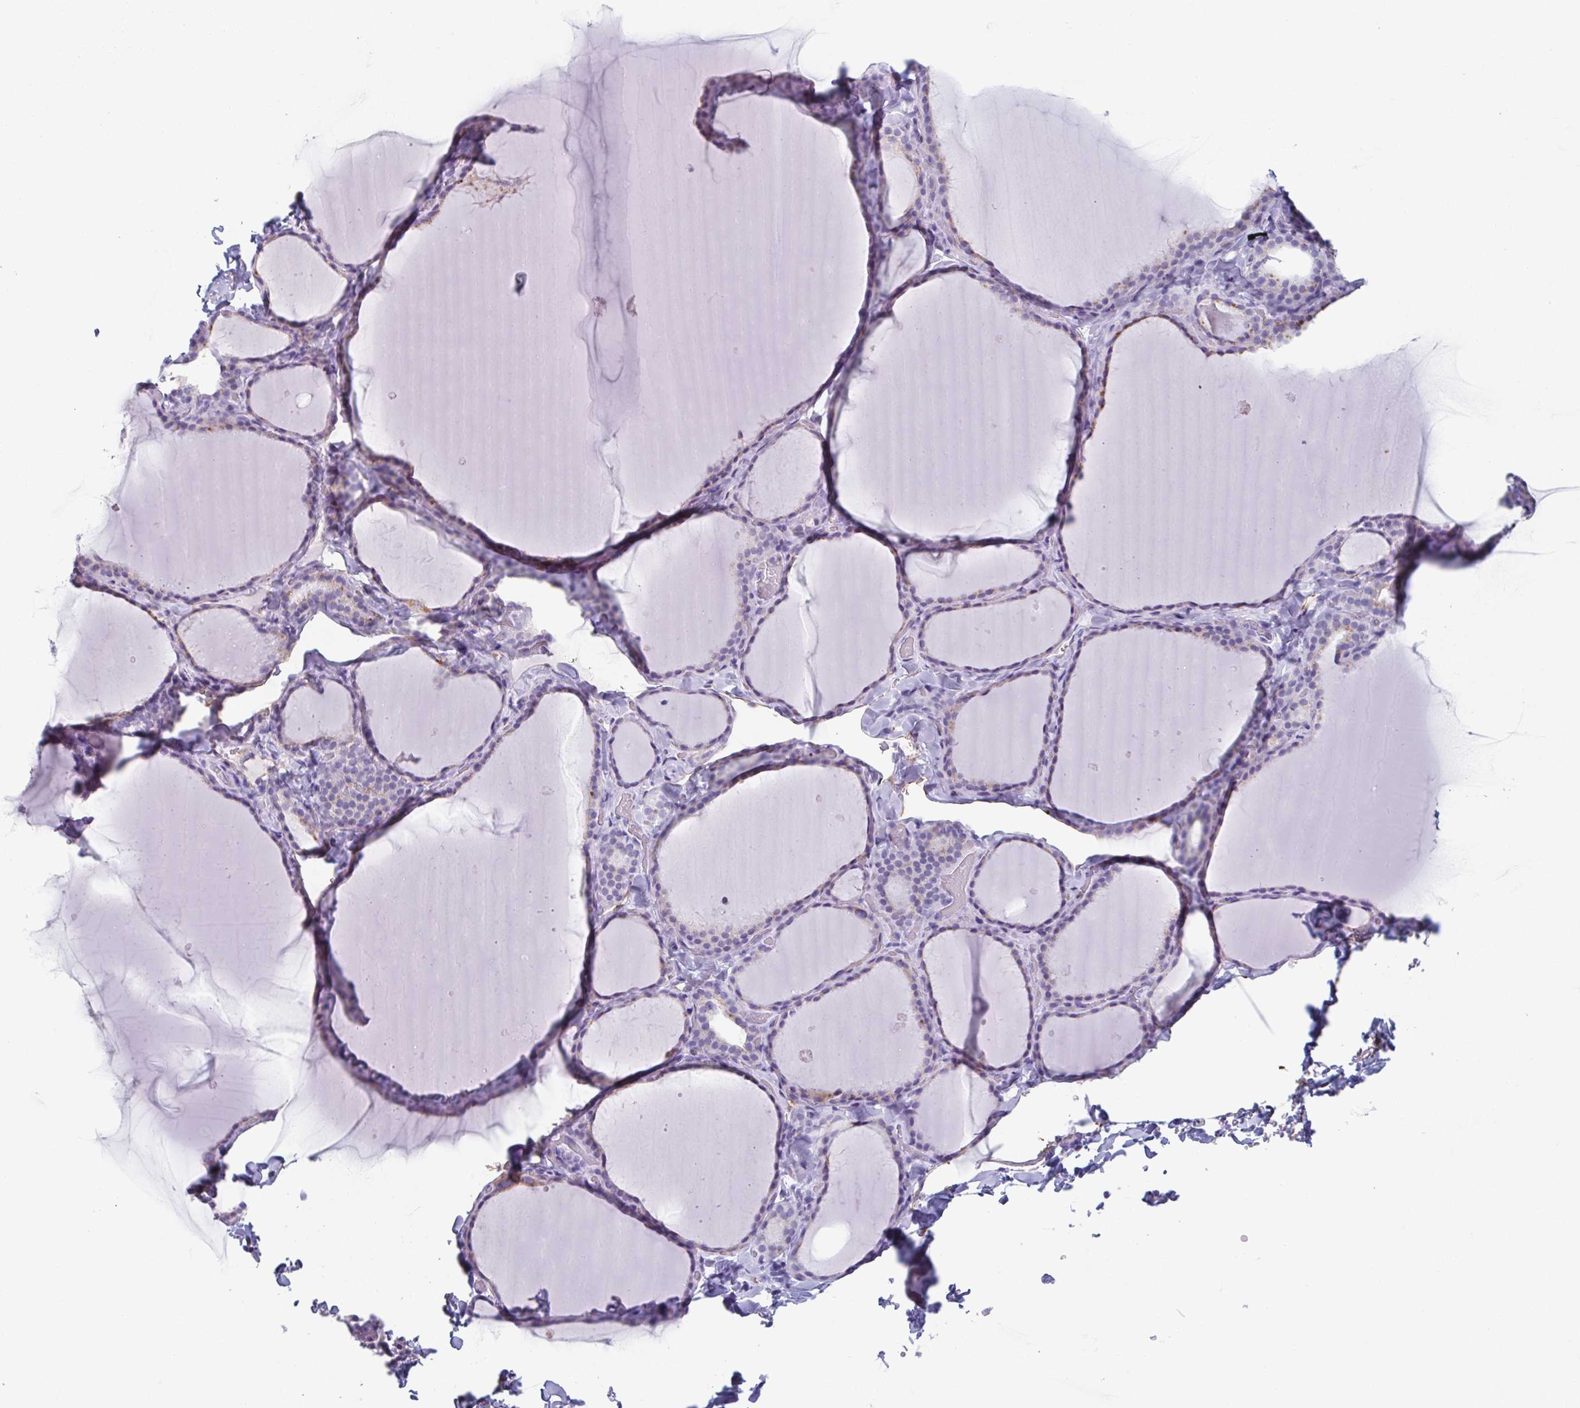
{"staining": {"intensity": "moderate", "quantity": "<25%", "location": "cytoplasmic/membranous"}, "tissue": "thyroid gland", "cell_type": "Glandular cells", "image_type": "normal", "snomed": [{"axis": "morphology", "description": "Normal tissue, NOS"}, {"axis": "topography", "description": "Thyroid gland"}], "caption": "IHC of benign human thyroid gland displays low levels of moderate cytoplasmic/membranous positivity in about <25% of glandular cells.", "gene": "LYRM2", "patient": {"sex": "female", "age": 22}}